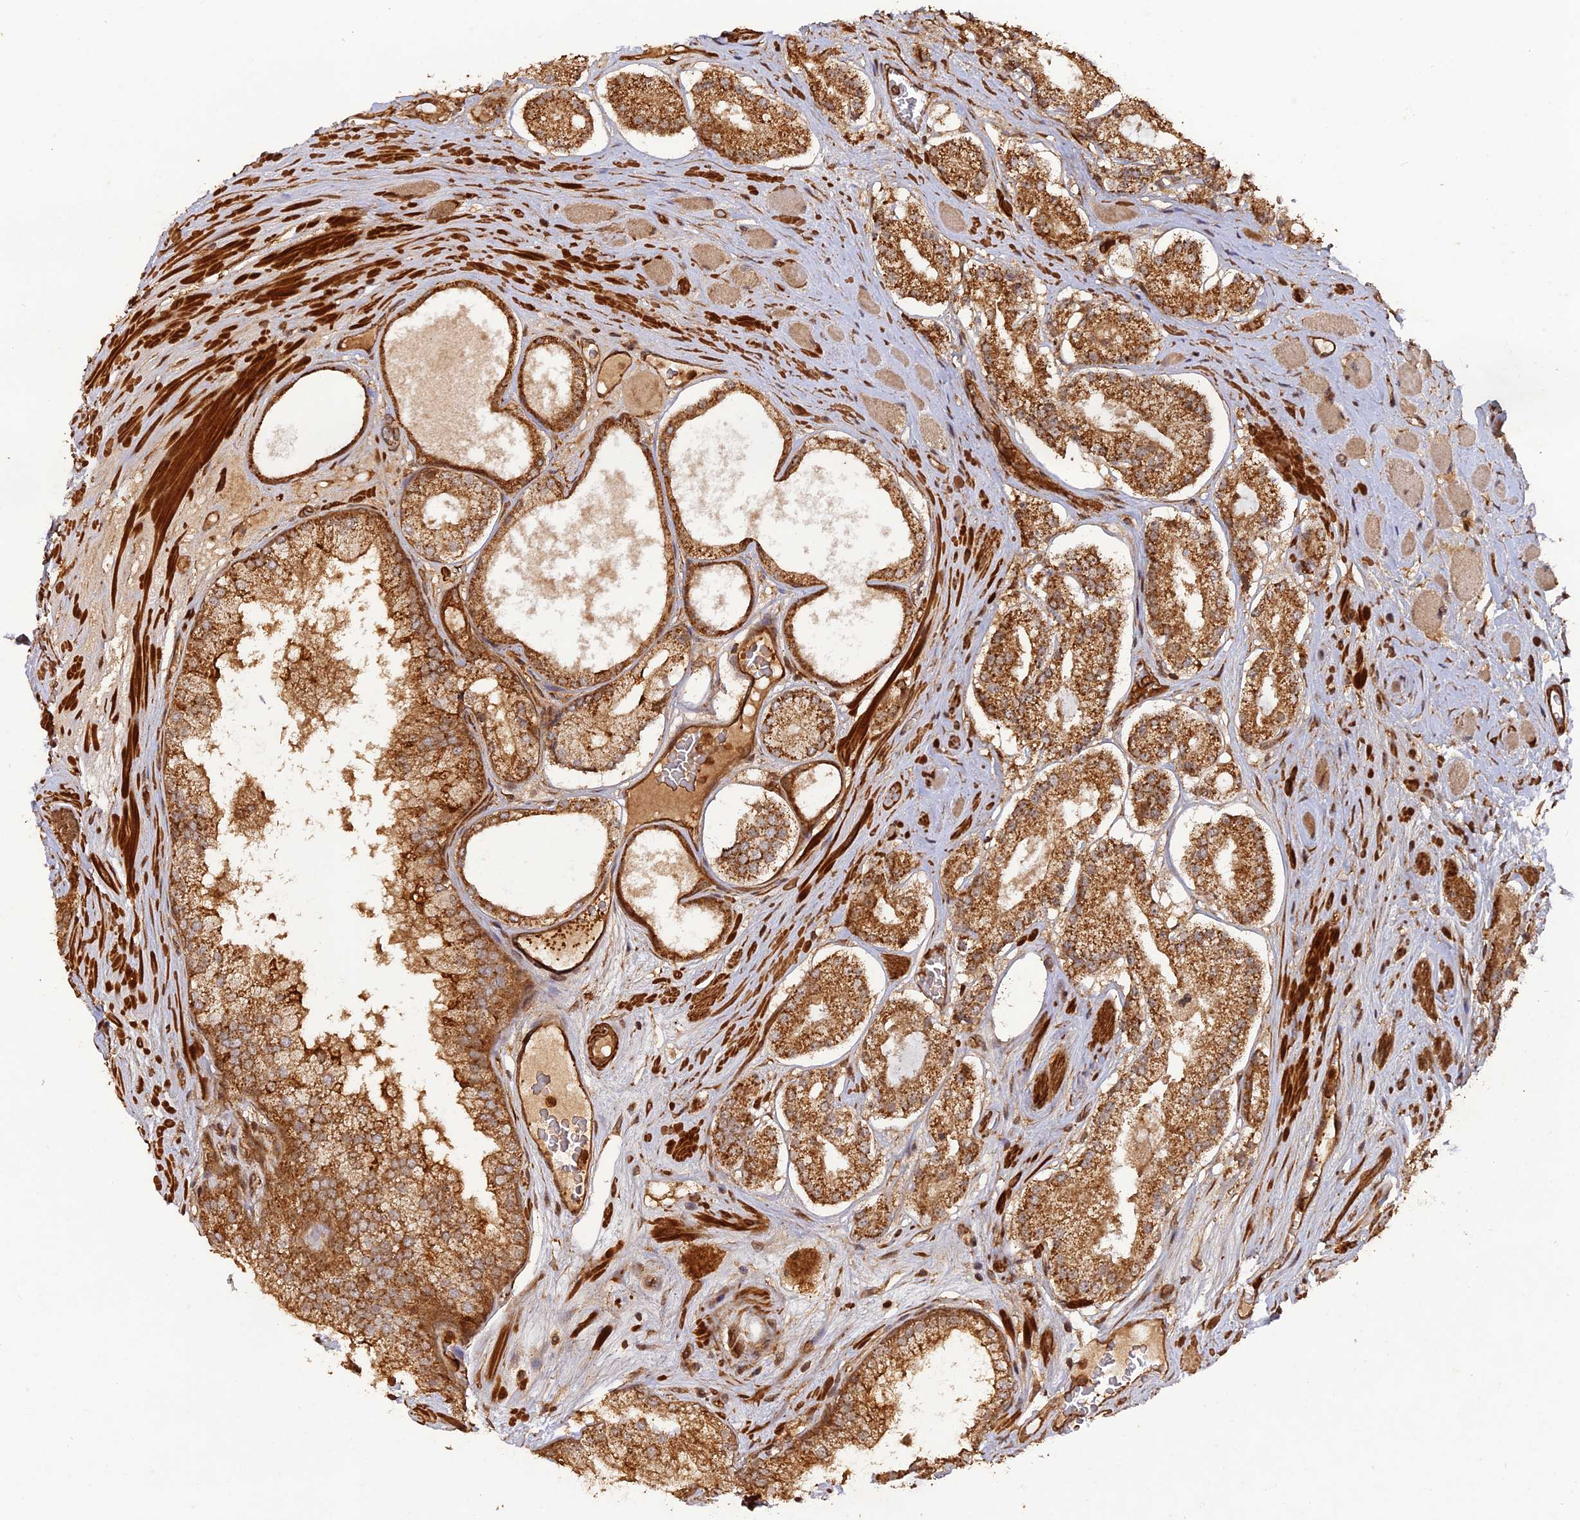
{"staining": {"intensity": "strong", "quantity": ">75%", "location": "cytoplasmic/membranous"}, "tissue": "prostate cancer", "cell_type": "Tumor cells", "image_type": "cancer", "snomed": [{"axis": "morphology", "description": "Adenocarcinoma, High grade"}, {"axis": "topography", "description": "Prostate"}], "caption": "Immunohistochemical staining of human prostate cancer reveals strong cytoplasmic/membranous protein staining in about >75% of tumor cells.", "gene": "CCDC174", "patient": {"sex": "male", "age": 67}}